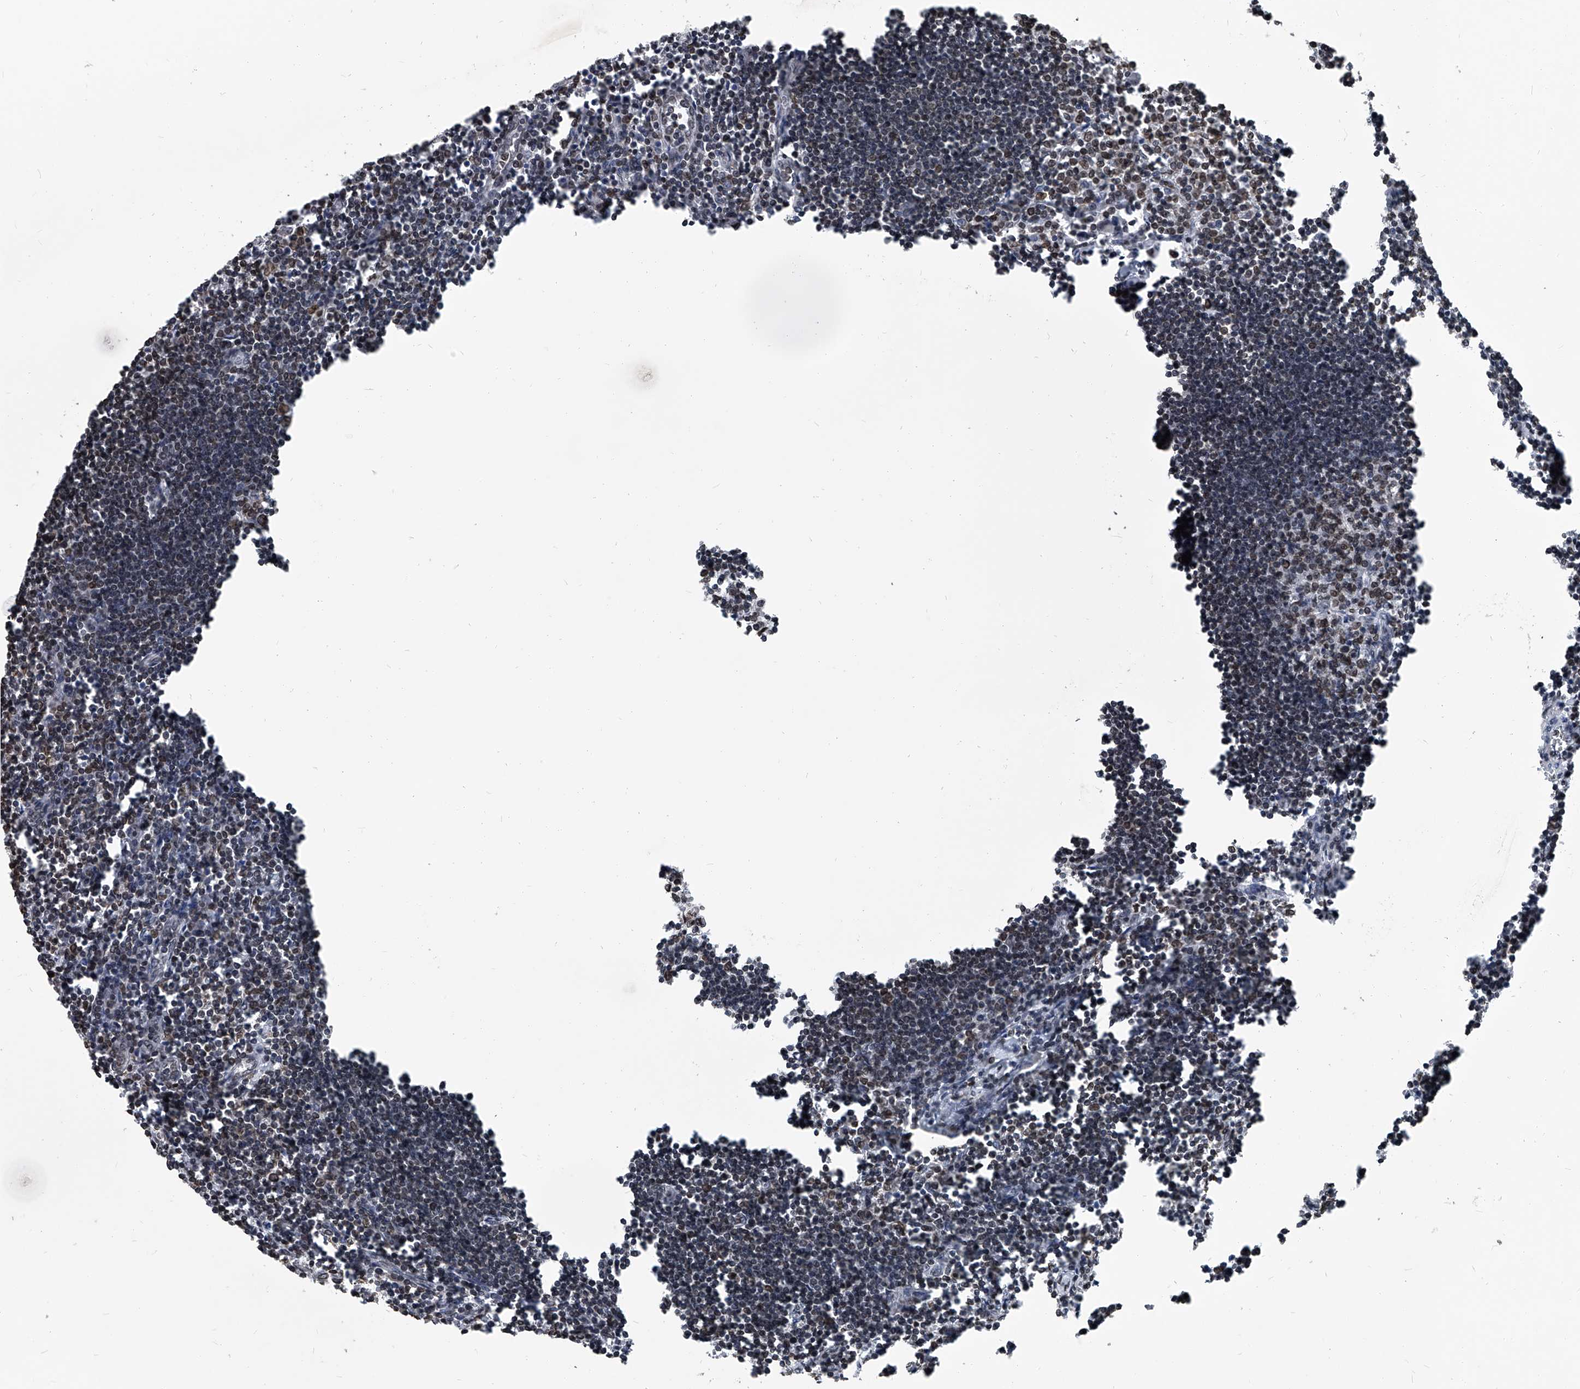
{"staining": {"intensity": "moderate", "quantity": "25%-75%", "location": "cytoplasmic/membranous,nuclear"}, "tissue": "lymph node", "cell_type": "Germinal center cells", "image_type": "normal", "snomed": [{"axis": "morphology", "description": "Normal tissue, NOS"}, {"axis": "morphology", "description": "Malignant melanoma, Metastatic site"}, {"axis": "topography", "description": "Lymph node"}], "caption": "IHC (DAB) staining of unremarkable lymph node shows moderate cytoplasmic/membranous,nuclear protein staining in about 25%-75% of germinal center cells.", "gene": "PHF20", "patient": {"sex": "male", "age": 41}}